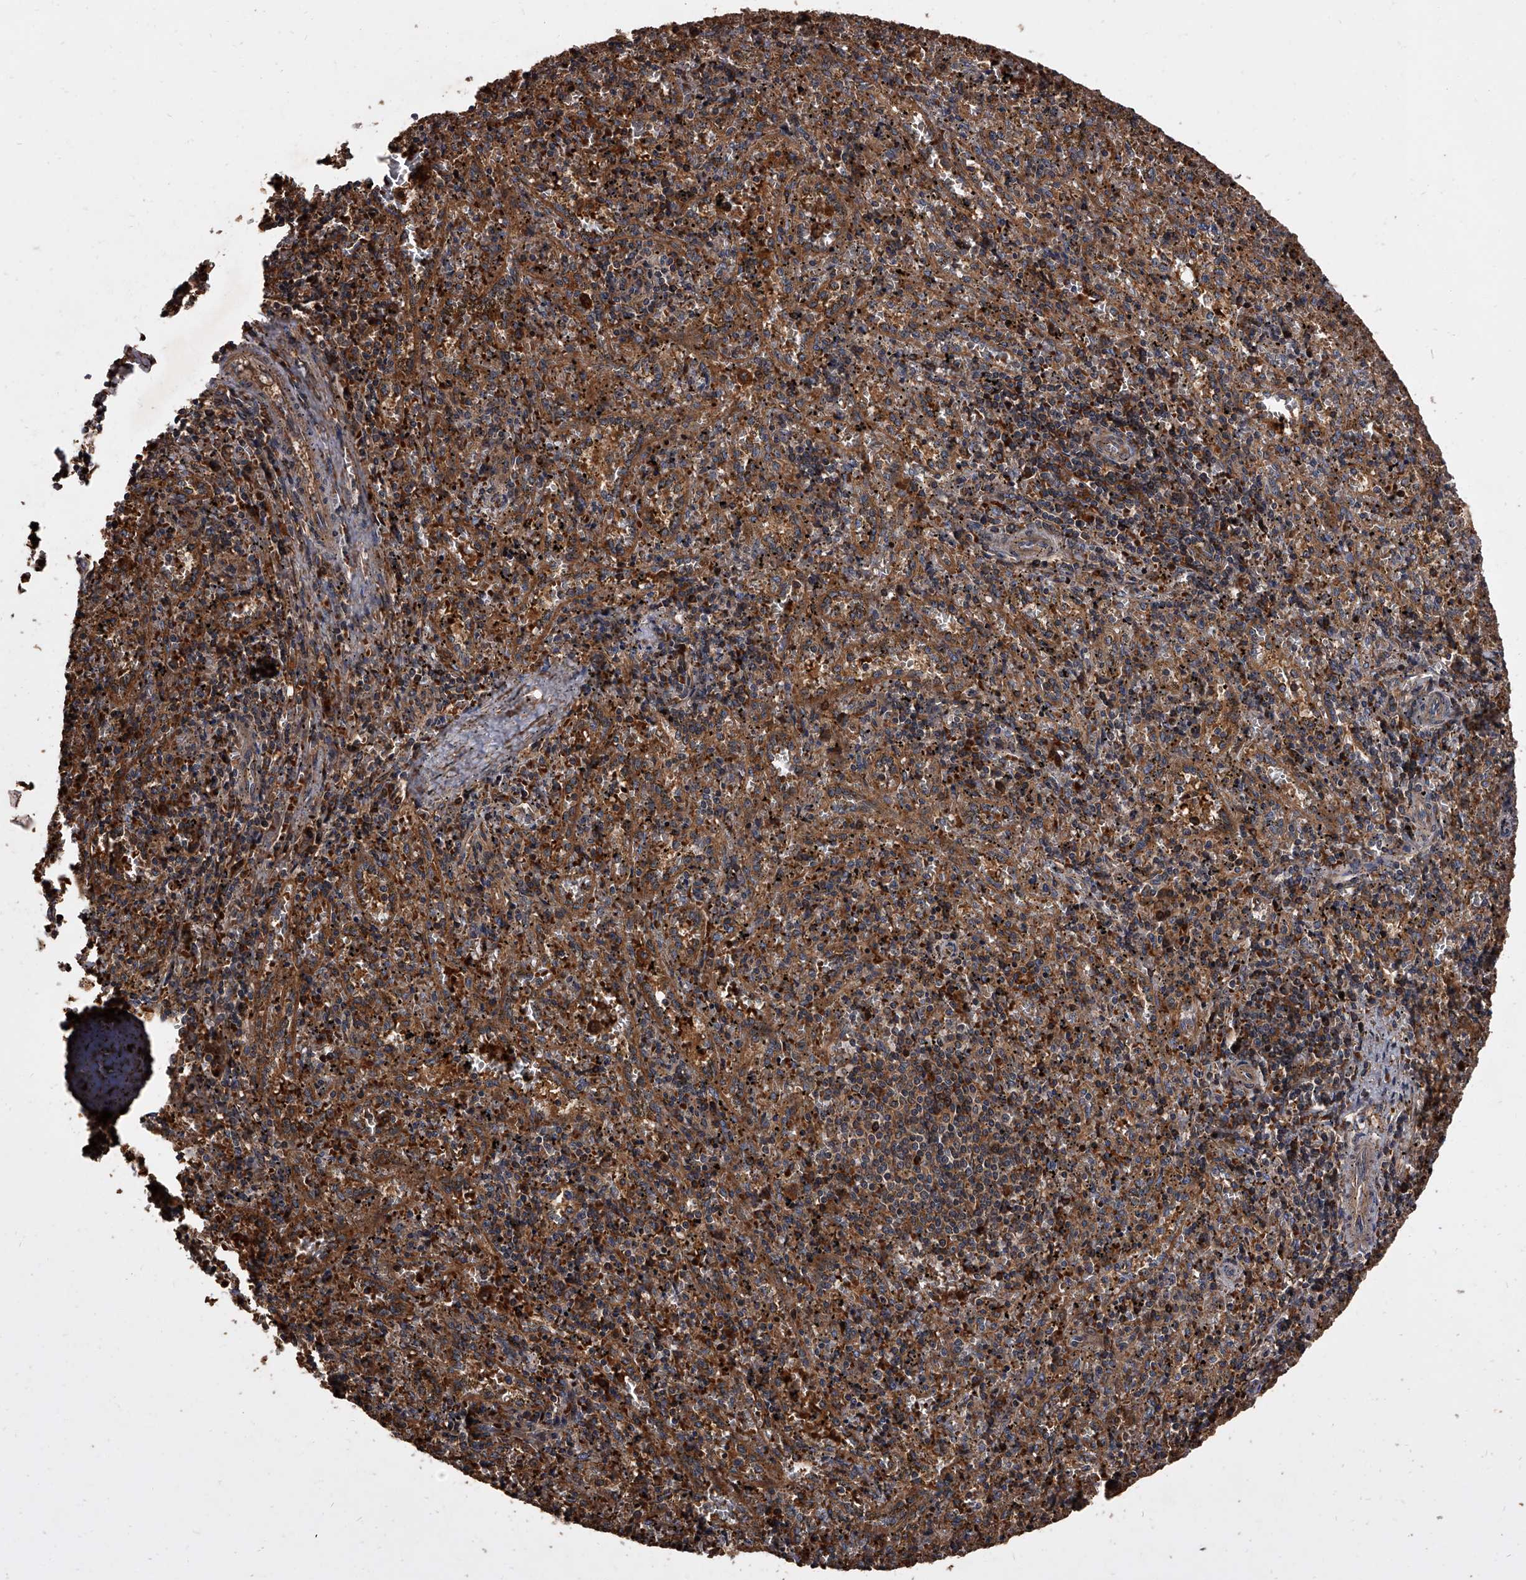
{"staining": {"intensity": "moderate", "quantity": "25%-75%", "location": "cytoplasmic/membranous"}, "tissue": "spleen", "cell_type": "Cells in red pulp", "image_type": "normal", "snomed": [{"axis": "morphology", "description": "Normal tissue, NOS"}, {"axis": "topography", "description": "Spleen"}], "caption": "This micrograph reveals immunohistochemistry staining of unremarkable spleen, with medium moderate cytoplasmic/membranous positivity in about 25%-75% of cells in red pulp.", "gene": "STK36", "patient": {"sex": "male", "age": 11}}